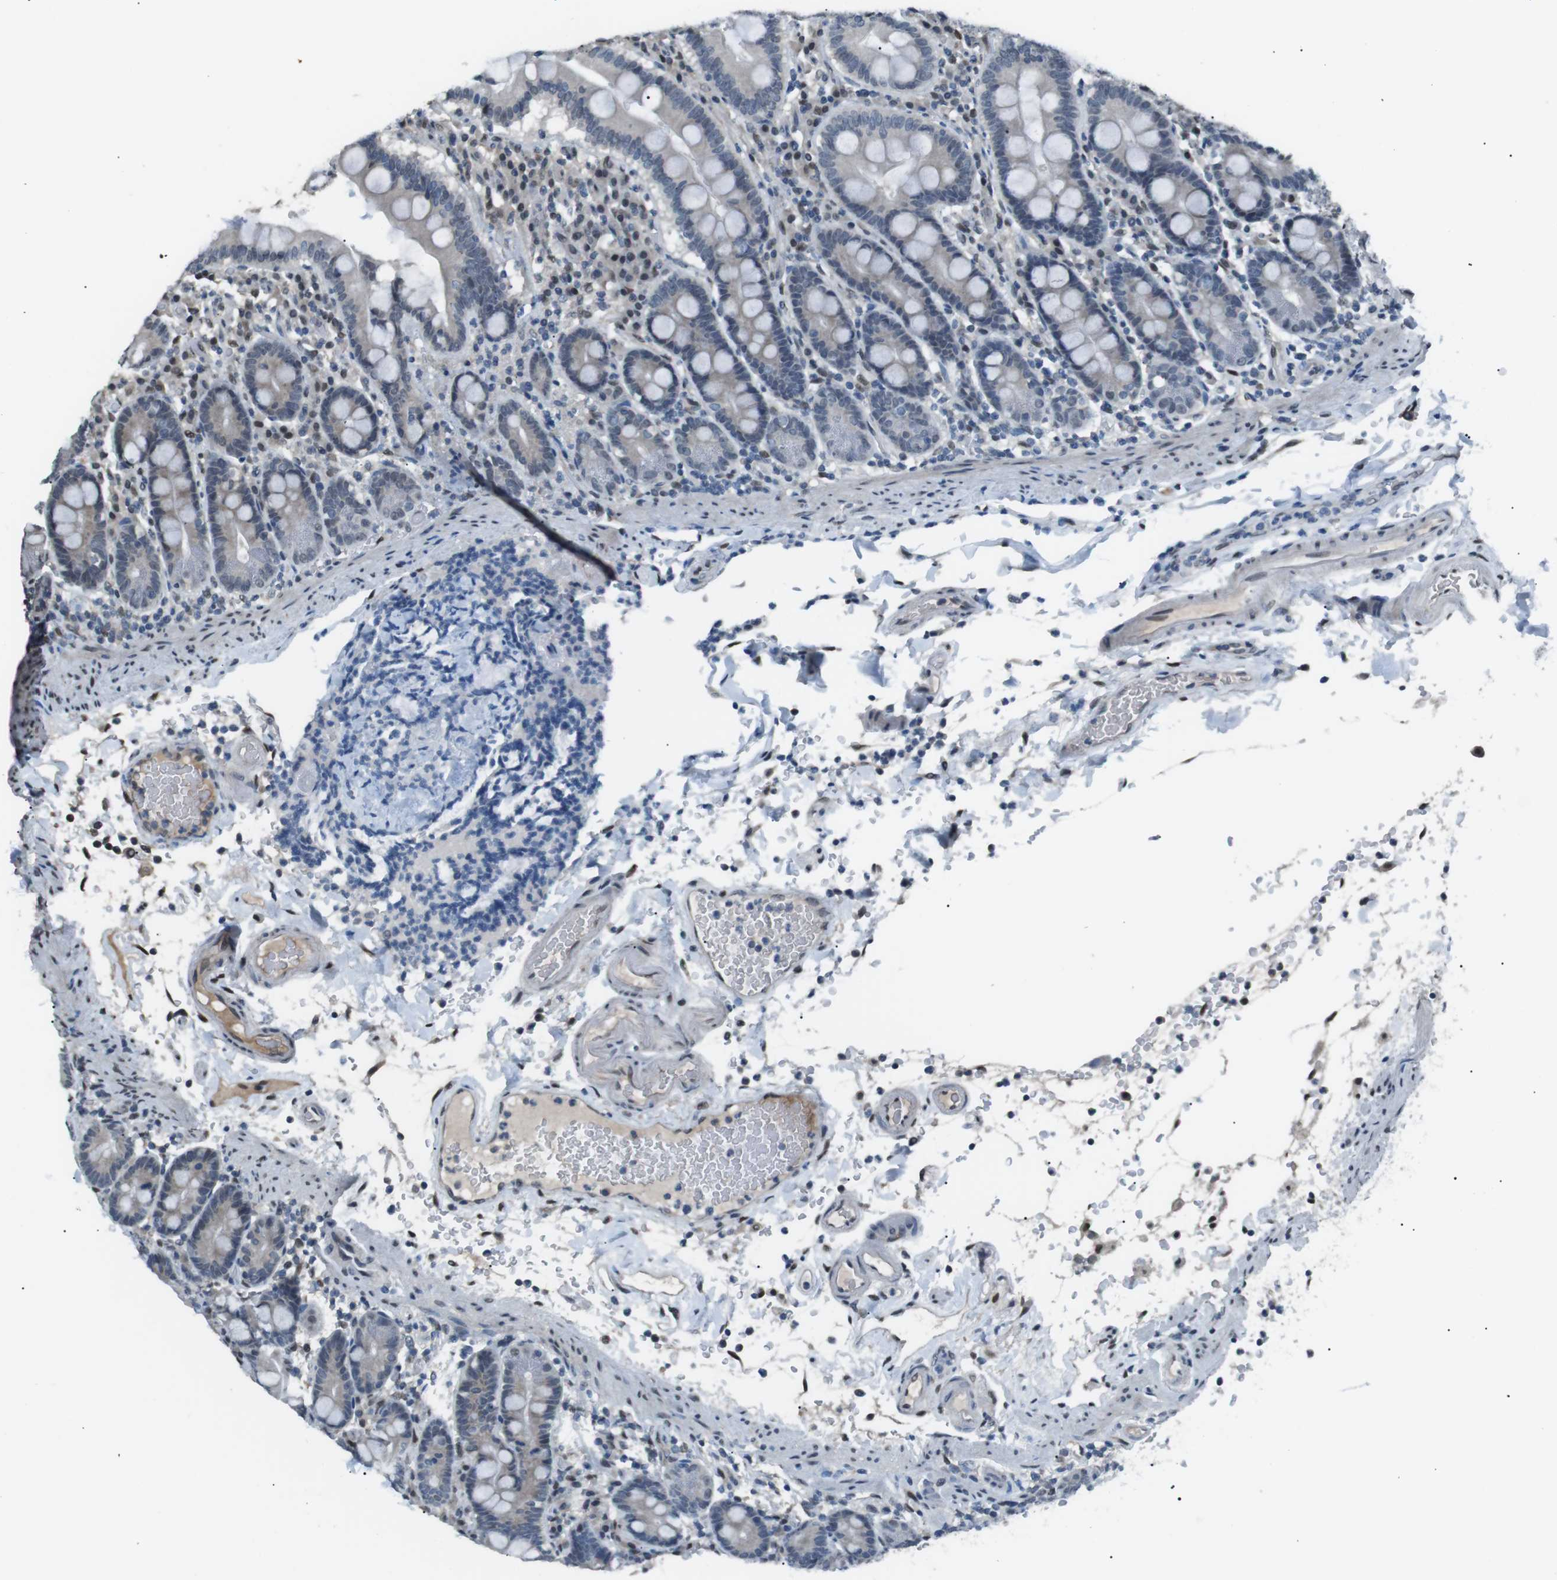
{"staining": {"intensity": "negative", "quantity": "none", "location": "none"}, "tissue": "duodenum", "cell_type": "Glandular cells", "image_type": "normal", "snomed": [{"axis": "morphology", "description": "Normal tissue, NOS"}, {"axis": "topography", "description": "Small intestine, NOS"}], "caption": "The micrograph shows no significant positivity in glandular cells of duodenum.", "gene": "SRPK2", "patient": {"sex": "female", "age": 71}}